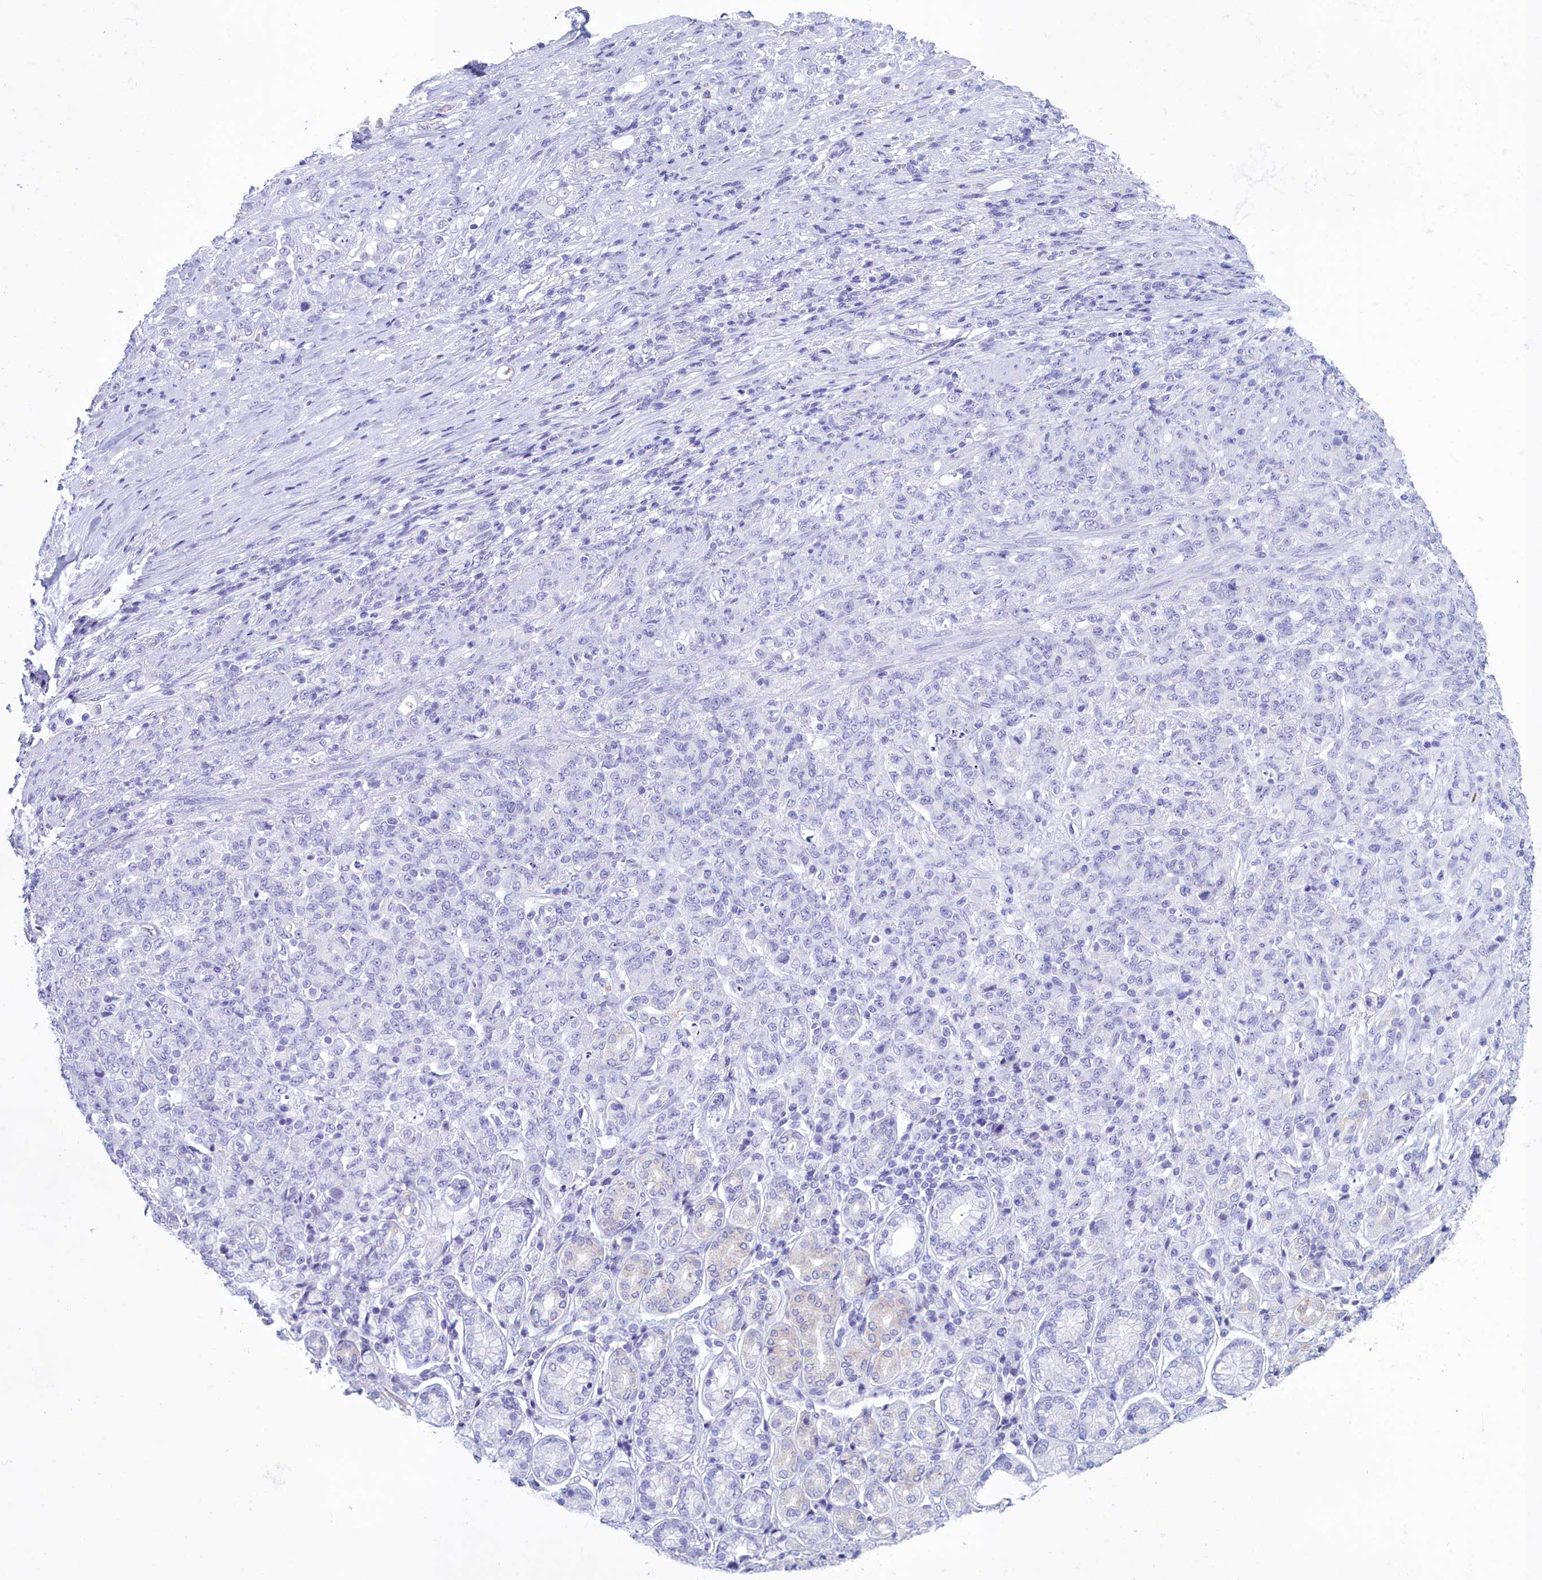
{"staining": {"intensity": "negative", "quantity": "none", "location": "none"}, "tissue": "stomach cancer", "cell_type": "Tumor cells", "image_type": "cancer", "snomed": [{"axis": "morphology", "description": "Adenocarcinoma, NOS"}, {"axis": "topography", "description": "Stomach"}], "caption": "DAB (3,3'-diaminobenzidine) immunohistochemical staining of stomach cancer (adenocarcinoma) demonstrates no significant expression in tumor cells.", "gene": "TMEM97", "patient": {"sex": "female", "age": 79}}